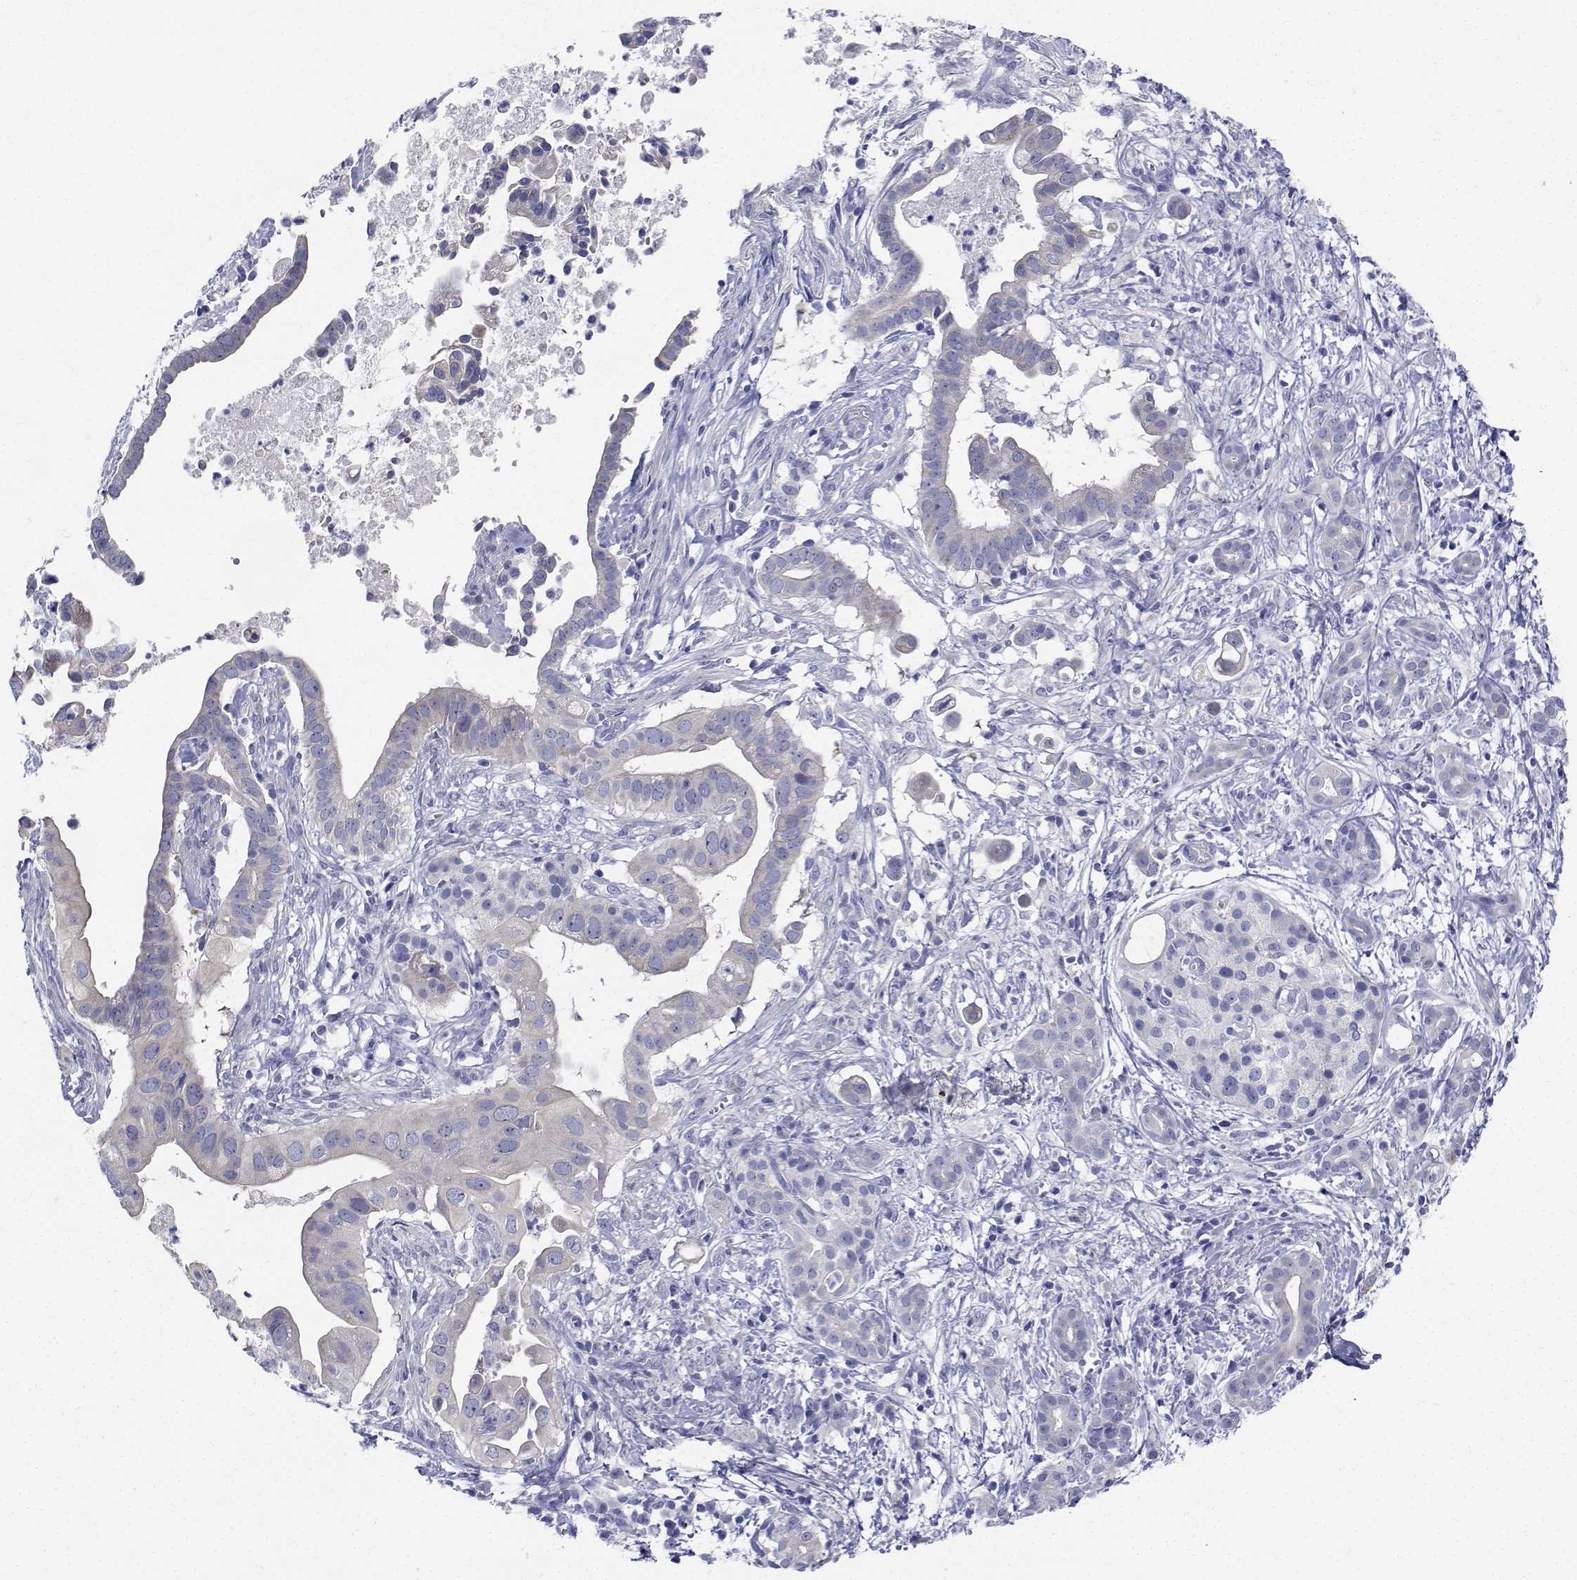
{"staining": {"intensity": "negative", "quantity": "none", "location": "none"}, "tissue": "pancreatic cancer", "cell_type": "Tumor cells", "image_type": "cancer", "snomed": [{"axis": "morphology", "description": "Adenocarcinoma, NOS"}, {"axis": "topography", "description": "Pancreas"}], "caption": "Tumor cells show no significant protein expression in pancreatic cancer (adenocarcinoma).", "gene": "CDHR3", "patient": {"sex": "male", "age": 61}}